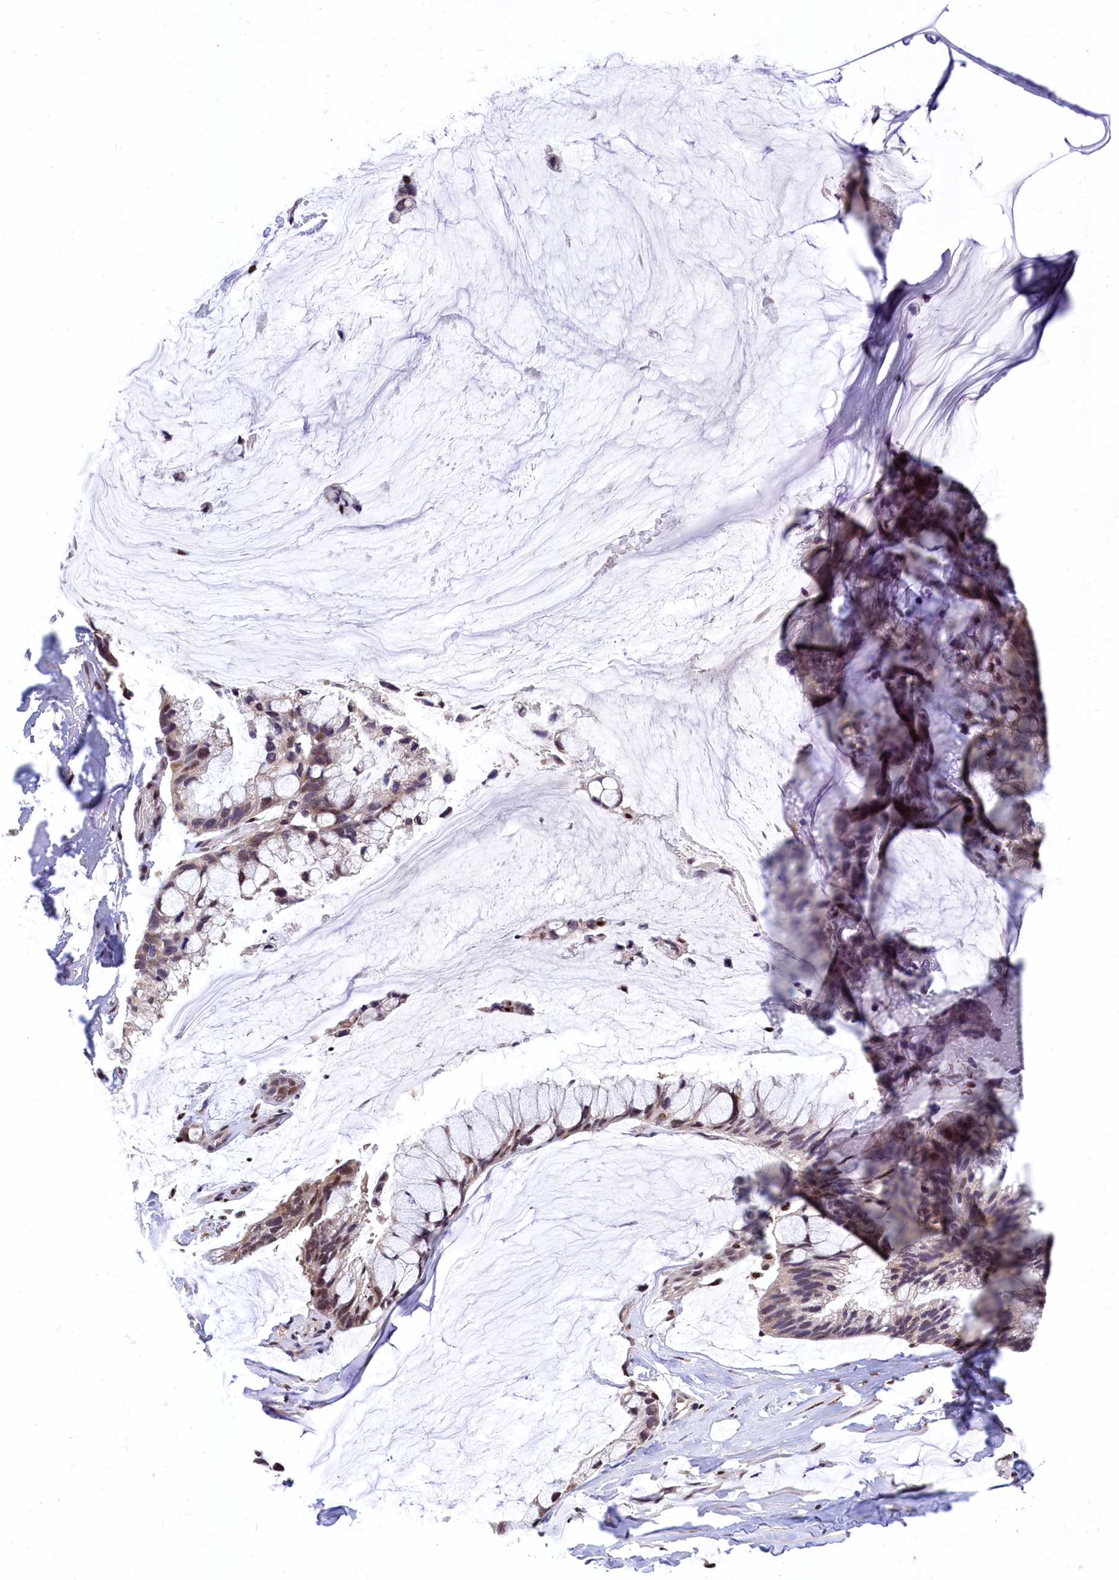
{"staining": {"intensity": "moderate", "quantity": ">75%", "location": "nuclear"}, "tissue": "ovarian cancer", "cell_type": "Tumor cells", "image_type": "cancer", "snomed": [{"axis": "morphology", "description": "Cystadenocarcinoma, mucinous, NOS"}, {"axis": "topography", "description": "Ovary"}], "caption": "Tumor cells reveal medium levels of moderate nuclear expression in about >75% of cells in human ovarian mucinous cystadenocarcinoma.", "gene": "HECTD4", "patient": {"sex": "female", "age": 39}}